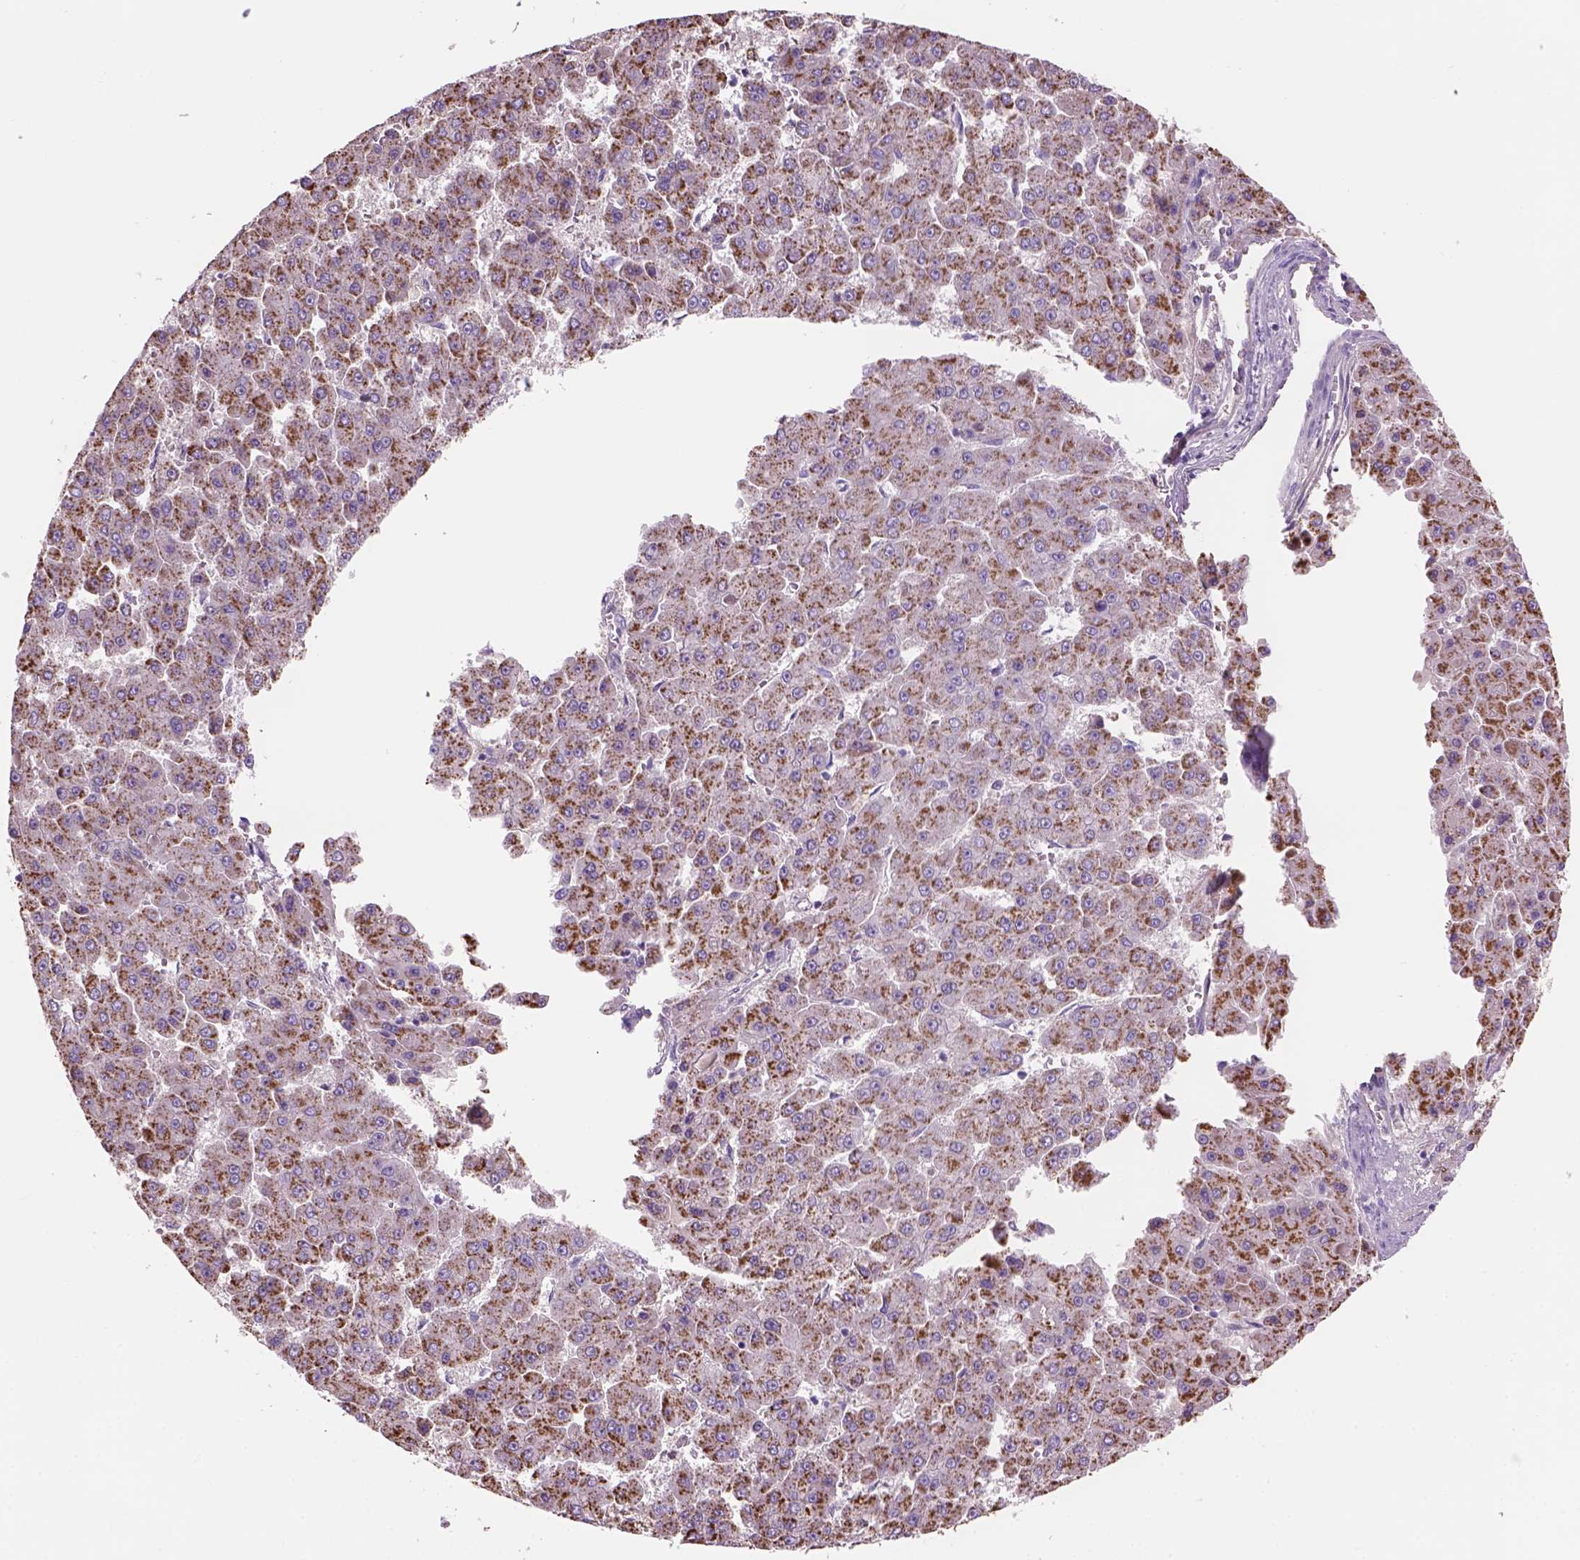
{"staining": {"intensity": "moderate", "quantity": ">75%", "location": "cytoplasmic/membranous"}, "tissue": "liver cancer", "cell_type": "Tumor cells", "image_type": "cancer", "snomed": [{"axis": "morphology", "description": "Carcinoma, Hepatocellular, NOS"}, {"axis": "topography", "description": "Liver"}], "caption": "Protein analysis of liver cancer tissue demonstrates moderate cytoplasmic/membranous staining in approximately >75% of tumor cells. The staining was performed using DAB (3,3'-diaminobenzidine) to visualize the protein expression in brown, while the nuclei were stained in blue with hematoxylin (Magnification: 20x).", "gene": "CD84", "patient": {"sex": "male", "age": 78}}